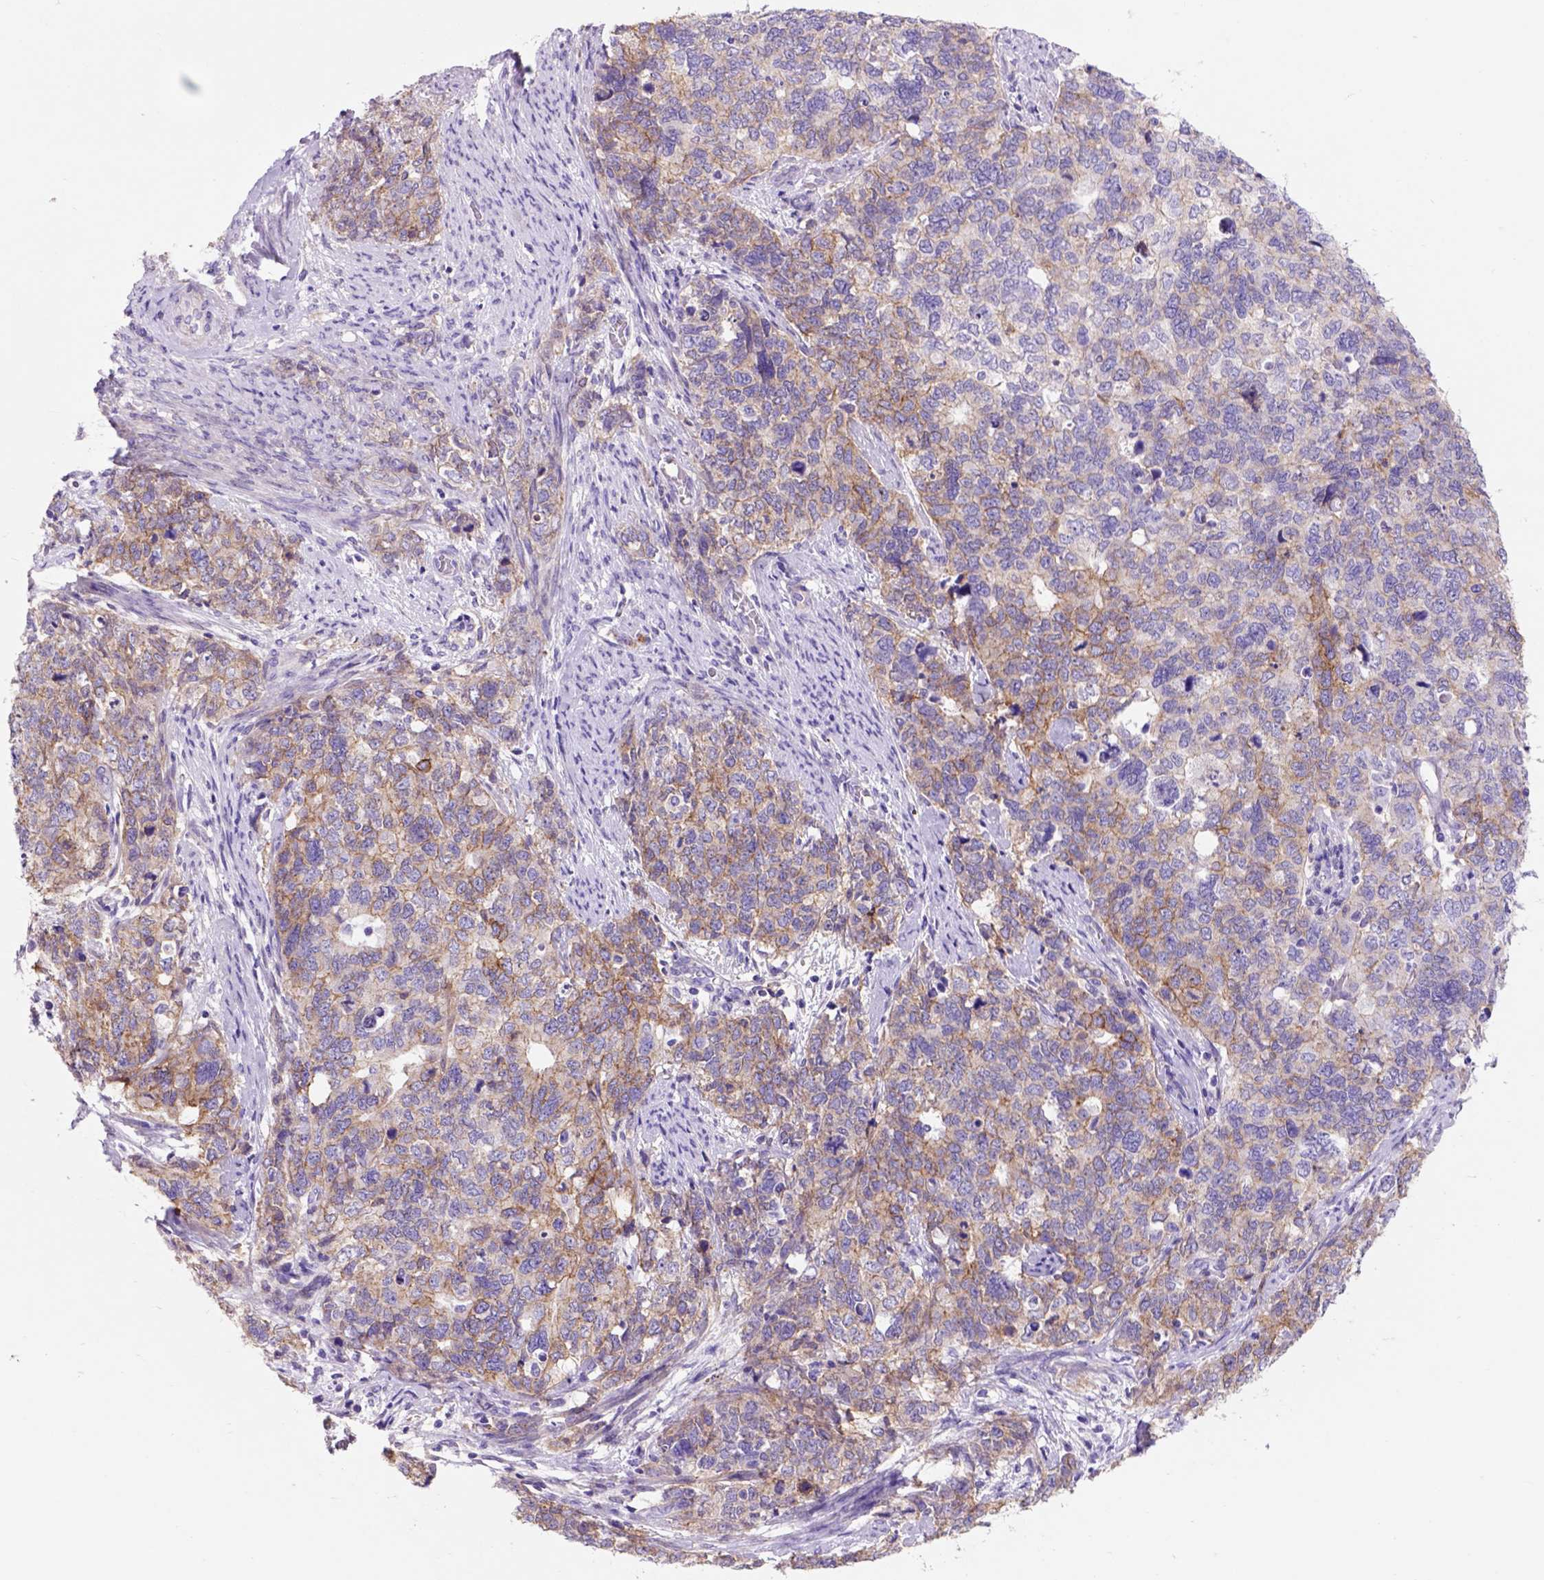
{"staining": {"intensity": "weak", "quantity": ">75%", "location": "cytoplasmic/membranous"}, "tissue": "cervical cancer", "cell_type": "Tumor cells", "image_type": "cancer", "snomed": [{"axis": "morphology", "description": "Squamous cell carcinoma, NOS"}, {"axis": "topography", "description": "Cervix"}], "caption": "Immunohistochemistry (DAB) staining of human cervical cancer reveals weak cytoplasmic/membranous protein positivity in about >75% of tumor cells.", "gene": "EGFR", "patient": {"sex": "female", "age": 63}}